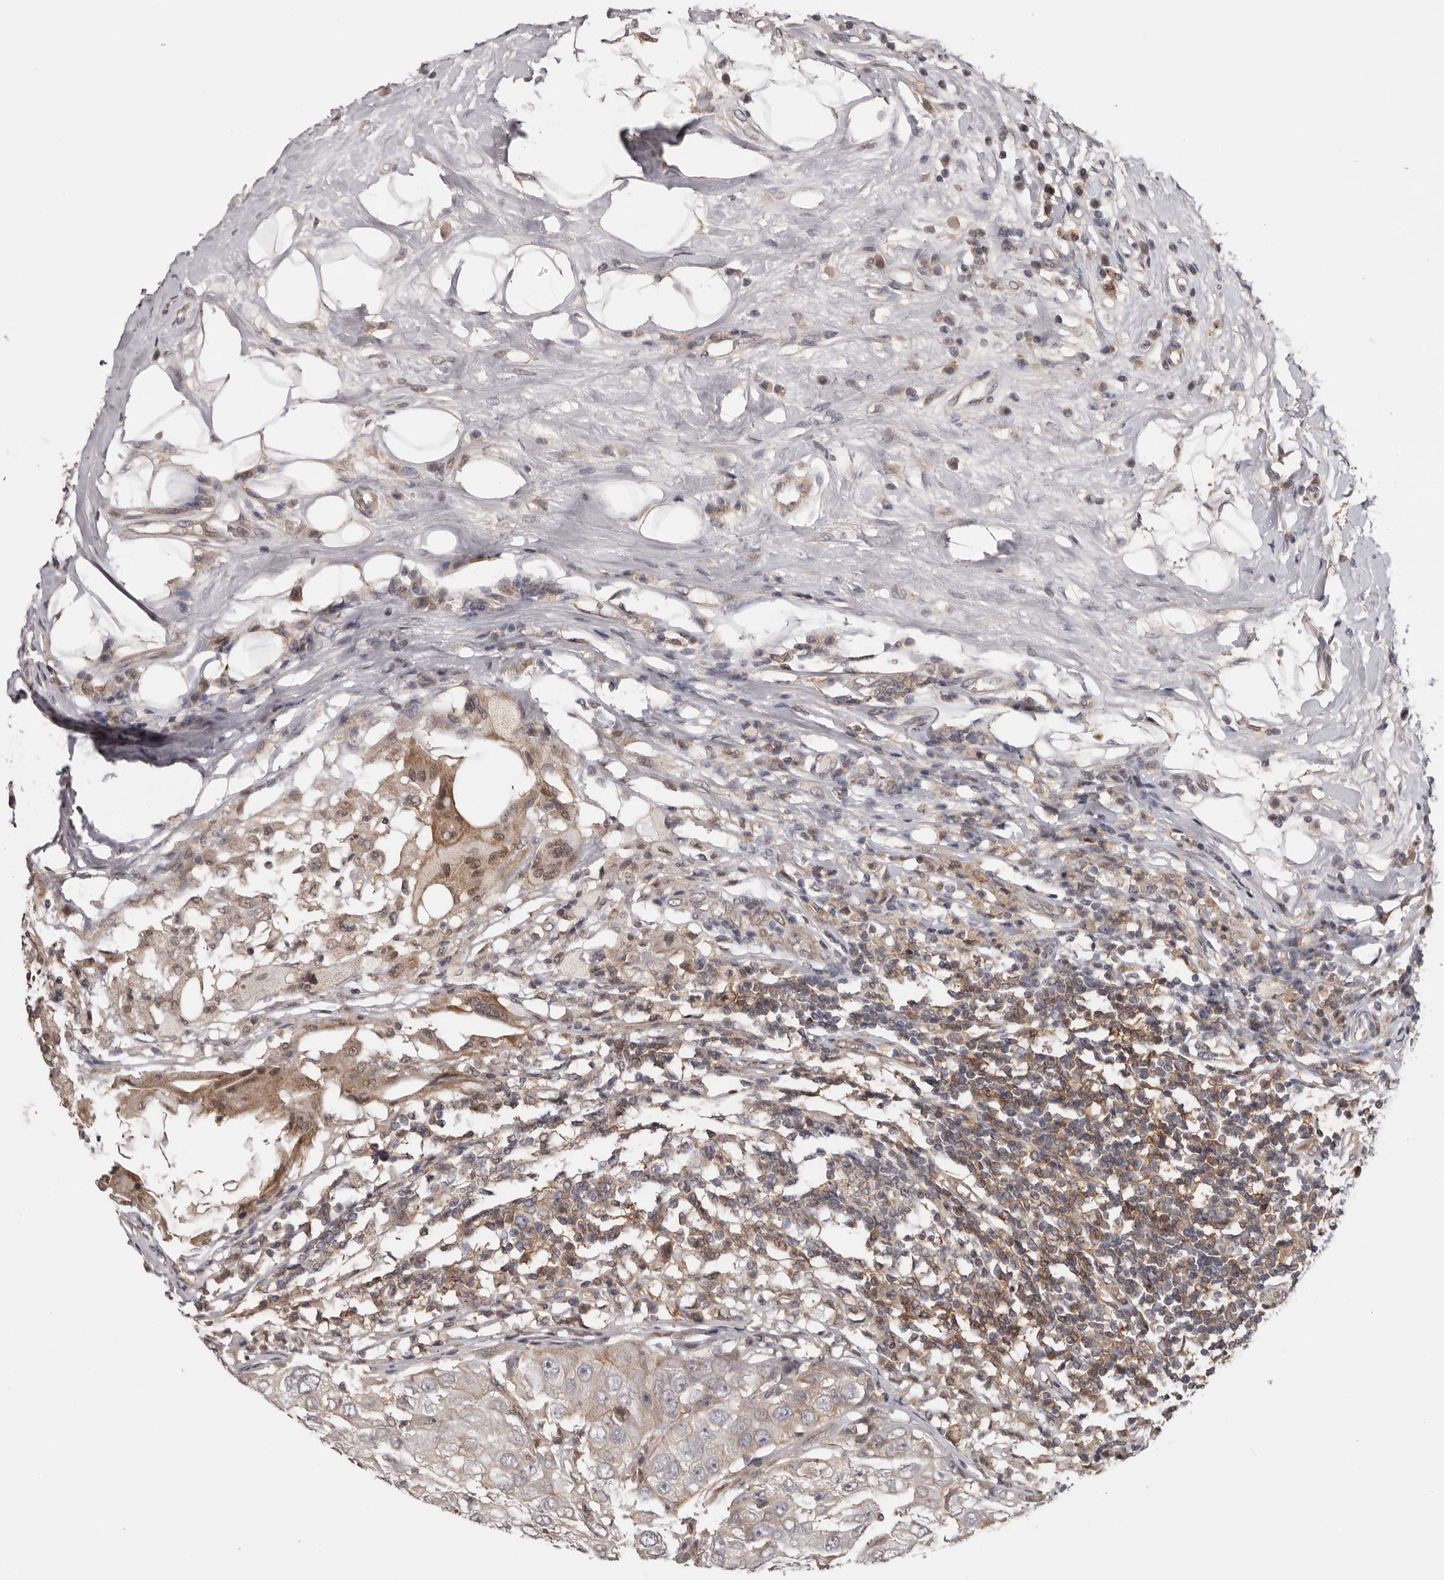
{"staining": {"intensity": "moderate", "quantity": "<25%", "location": "cytoplasmic/membranous,nuclear"}, "tissue": "breast cancer", "cell_type": "Tumor cells", "image_type": "cancer", "snomed": [{"axis": "morphology", "description": "Duct carcinoma"}, {"axis": "topography", "description": "Breast"}], "caption": "A photomicrograph of human breast cancer (infiltrating ductal carcinoma) stained for a protein reveals moderate cytoplasmic/membranous and nuclear brown staining in tumor cells.", "gene": "MOGAT2", "patient": {"sex": "female", "age": 27}}